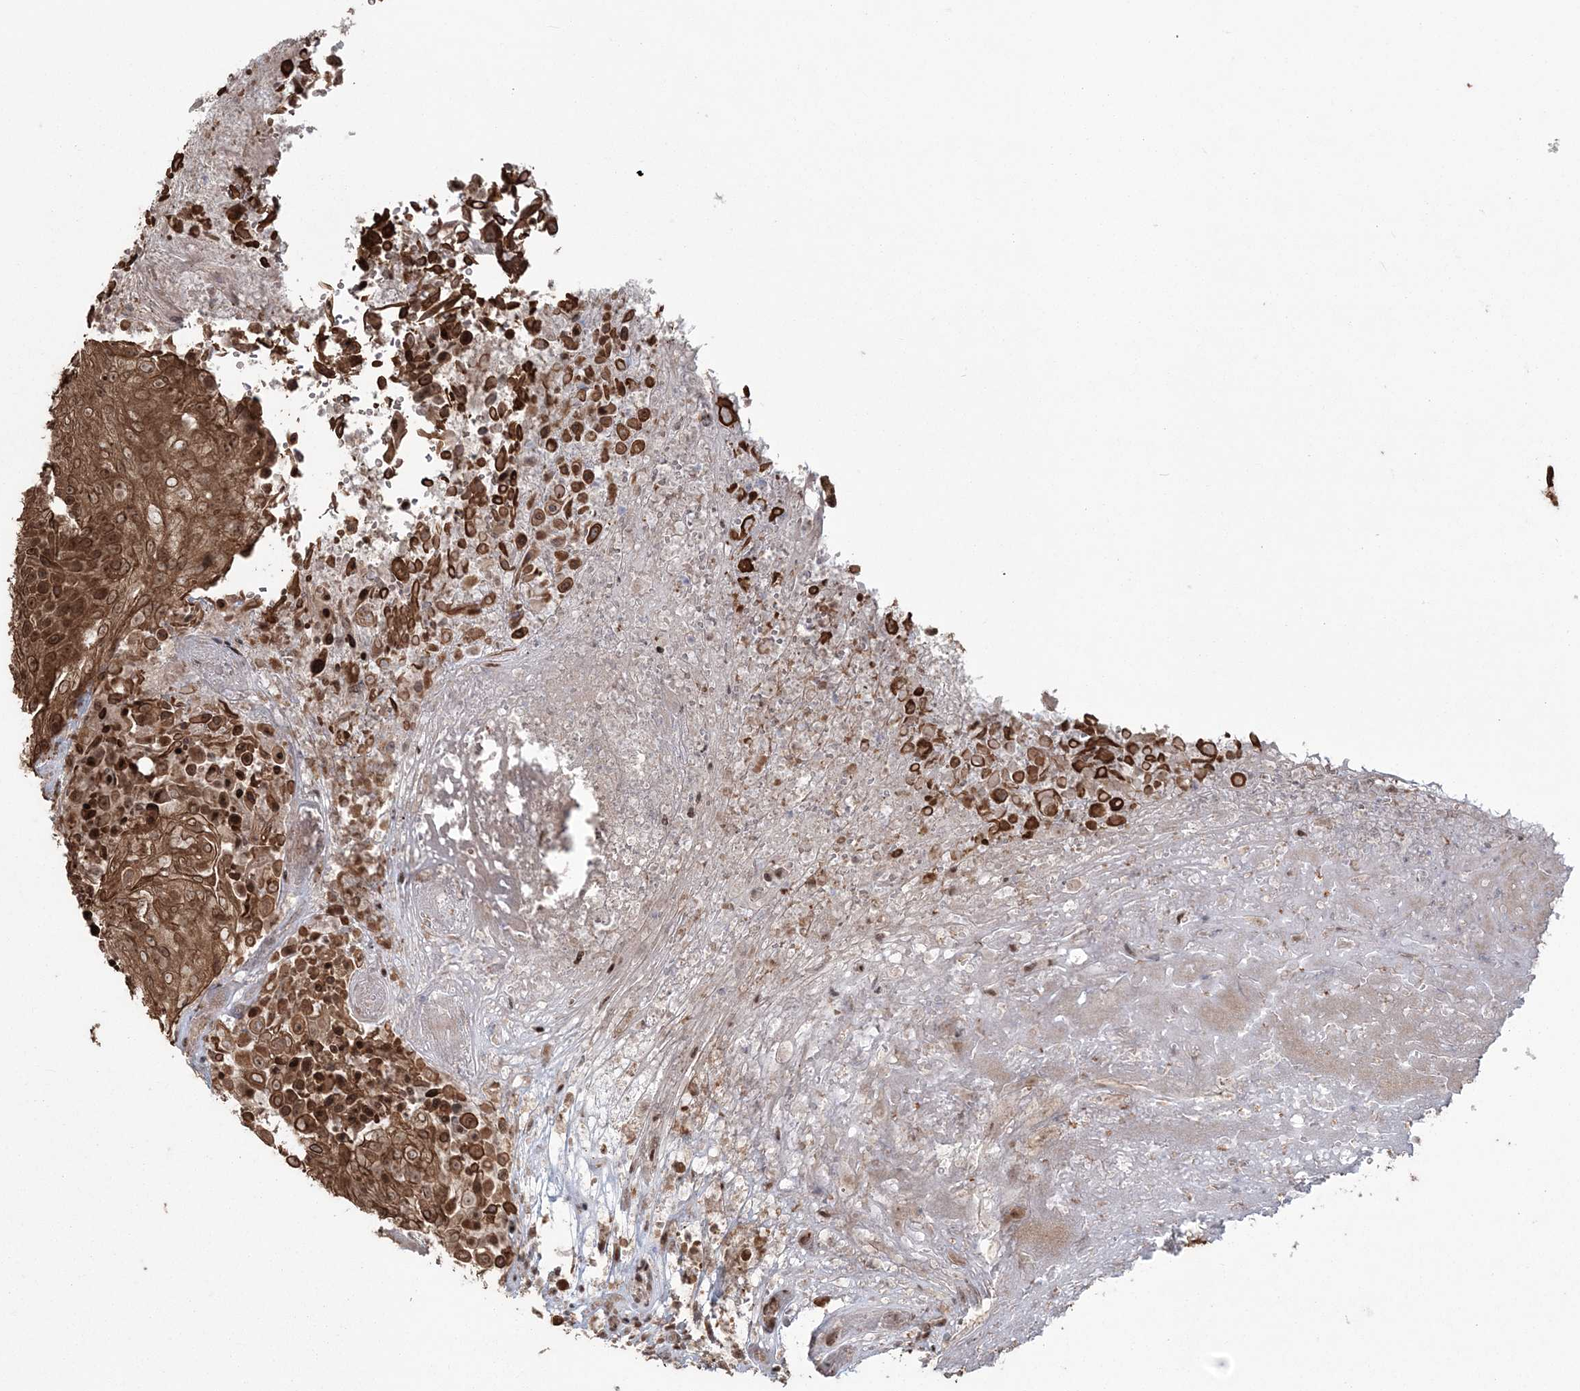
{"staining": {"intensity": "moderate", "quantity": ">75%", "location": "cytoplasmic/membranous,nuclear"}, "tissue": "urothelial cancer", "cell_type": "Tumor cells", "image_type": "cancer", "snomed": [{"axis": "morphology", "description": "Urothelial carcinoma, High grade"}, {"axis": "topography", "description": "Urinary bladder"}], "caption": "Moderate cytoplasmic/membranous and nuclear staining is appreciated in approximately >75% of tumor cells in urothelial carcinoma (high-grade). Immunohistochemistry (ihc) stains the protein of interest in brown and the nuclei are stained blue.", "gene": "EPB41L4A", "patient": {"sex": "female", "age": 63}}